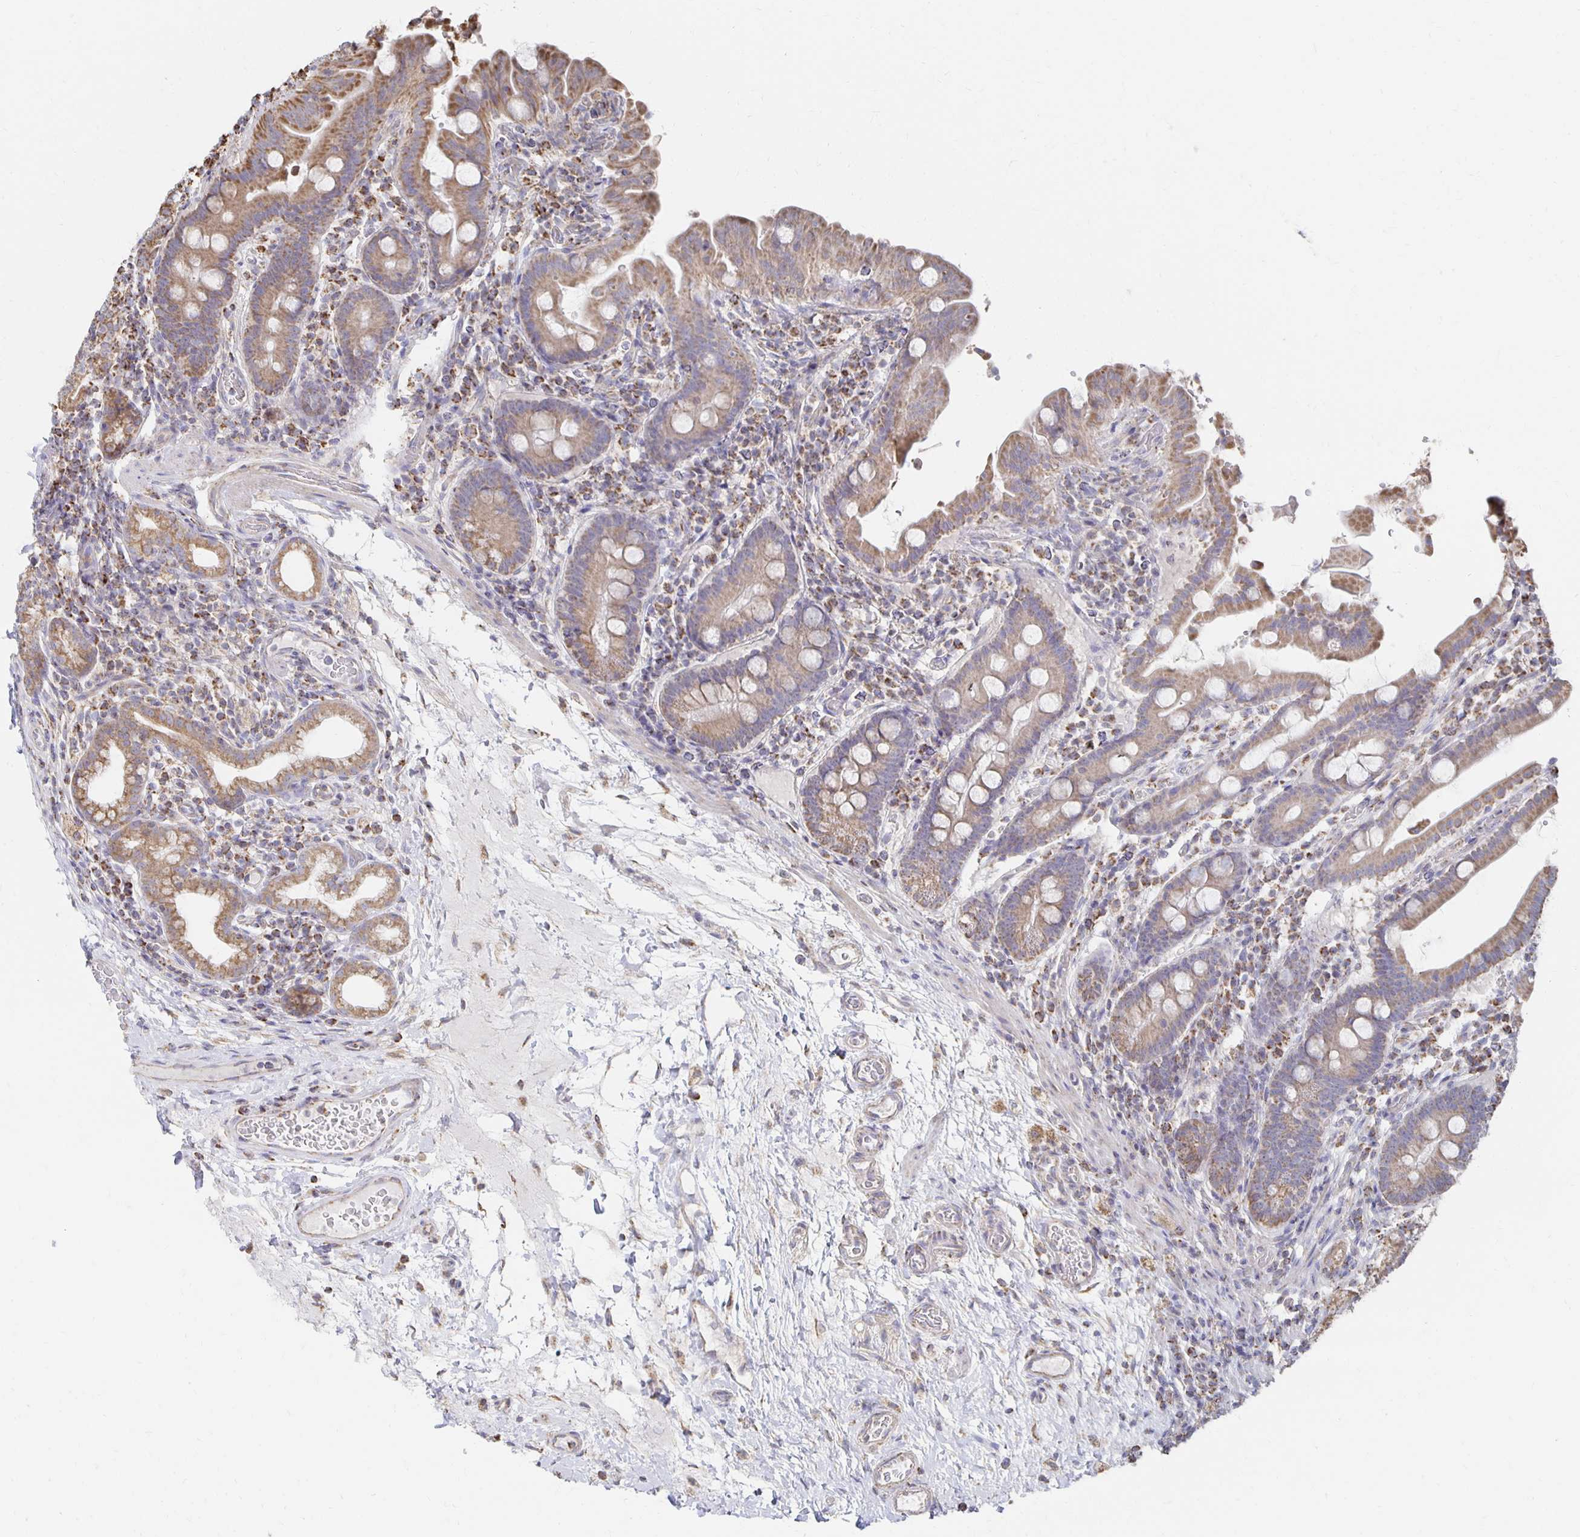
{"staining": {"intensity": "moderate", "quantity": ">75%", "location": "cytoplasmic/membranous"}, "tissue": "small intestine", "cell_type": "Glandular cells", "image_type": "normal", "snomed": [{"axis": "morphology", "description": "Normal tissue, NOS"}, {"axis": "topography", "description": "Small intestine"}], "caption": "Brown immunohistochemical staining in normal human small intestine demonstrates moderate cytoplasmic/membranous staining in about >75% of glandular cells. (DAB = brown stain, brightfield microscopy at high magnification).", "gene": "NKX2", "patient": {"sex": "male", "age": 26}}